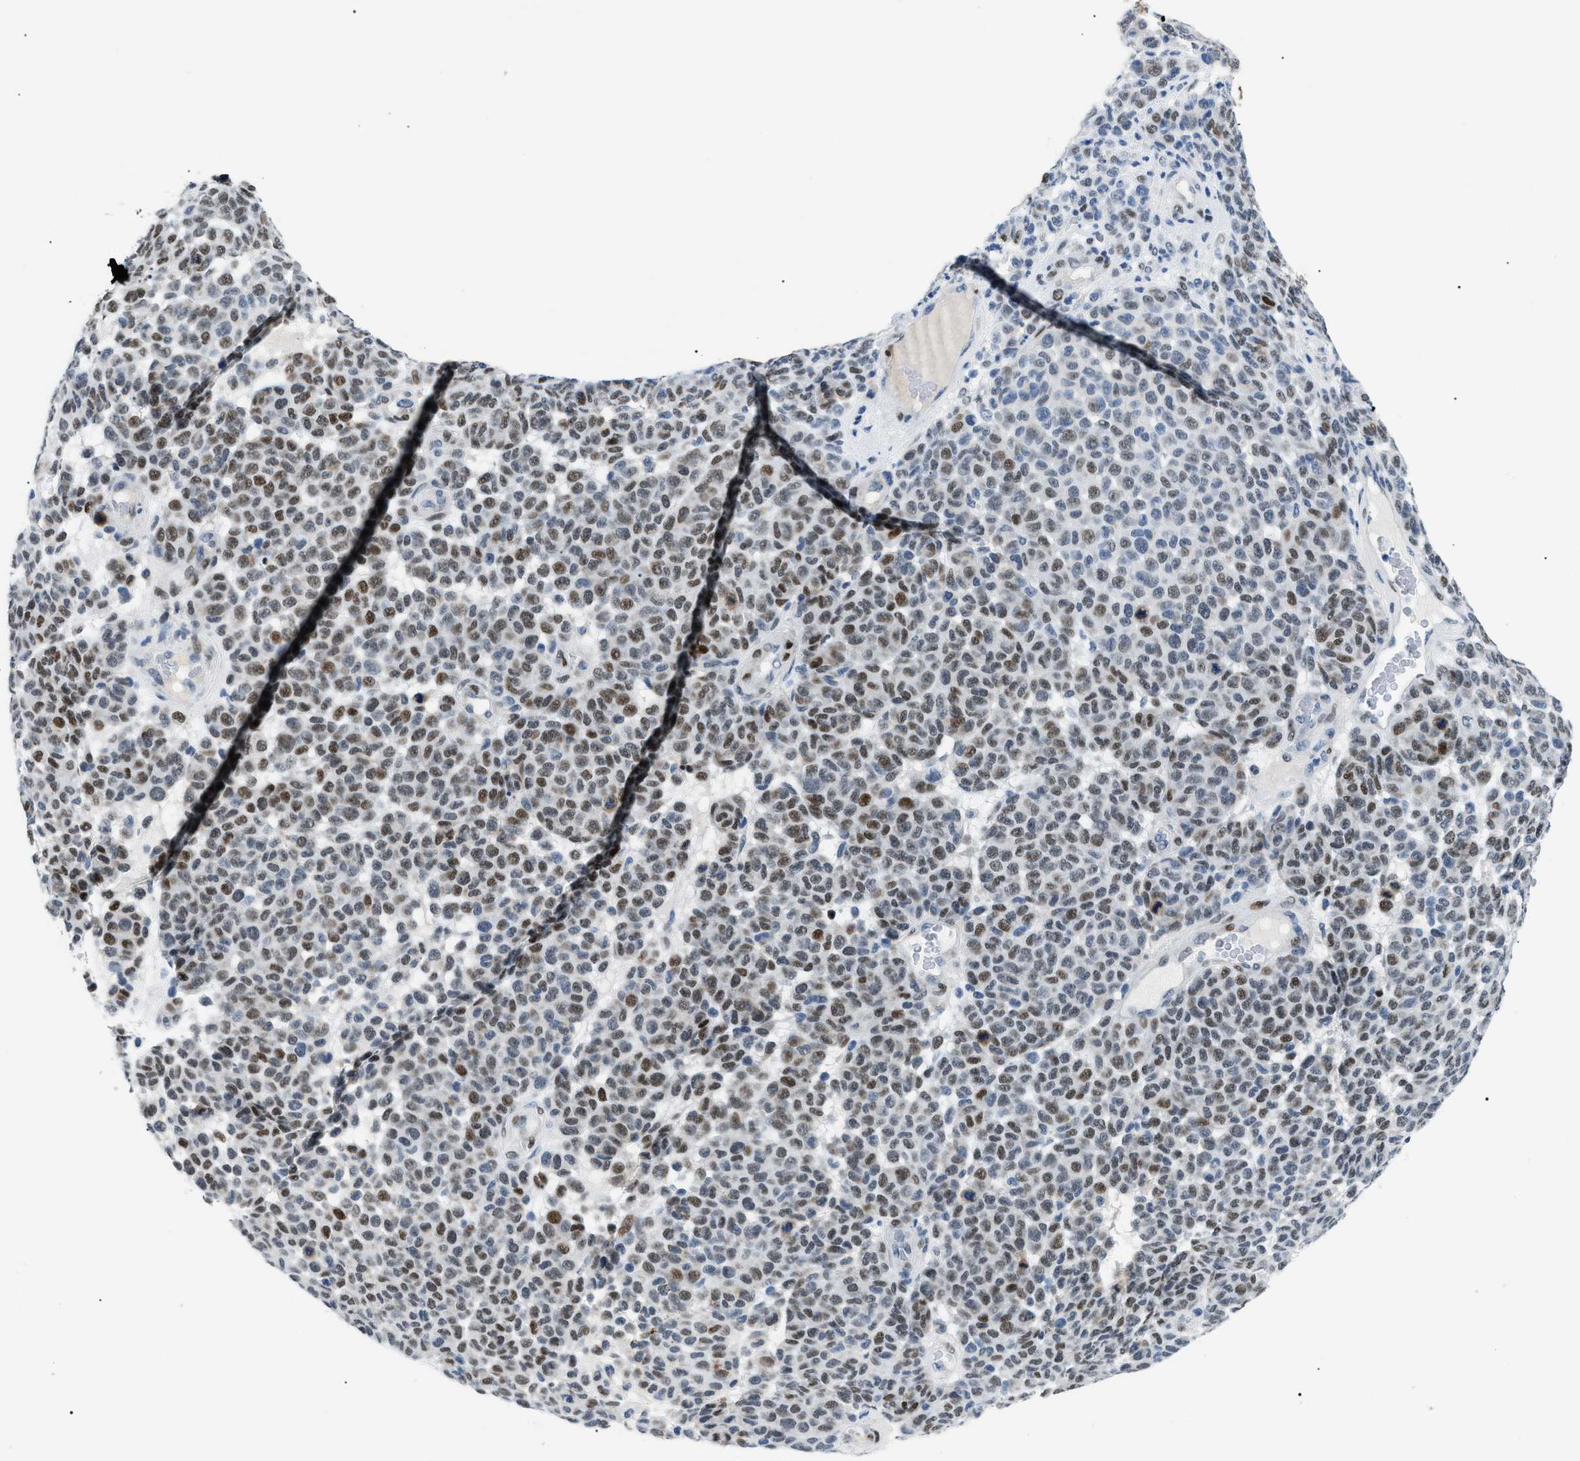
{"staining": {"intensity": "moderate", "quantity": ">75%", "location": "nuclear"}, "tissue": "melanoma", "cell_type": "Tumor cells", "image_type": "cancer", "snomed": [{"axis": "morphology", "description": "Malignant melanoma, NOS"}, {"axis": "topography", "description": "Skin"}], "caption": "Human malignant melanoma stained for a protein (brown) shows moderate nuclear positive staining in approximately >75% of tumor cells.", "gene": "SMARCC1", "patient": {"sex": "male", "age": 59}}